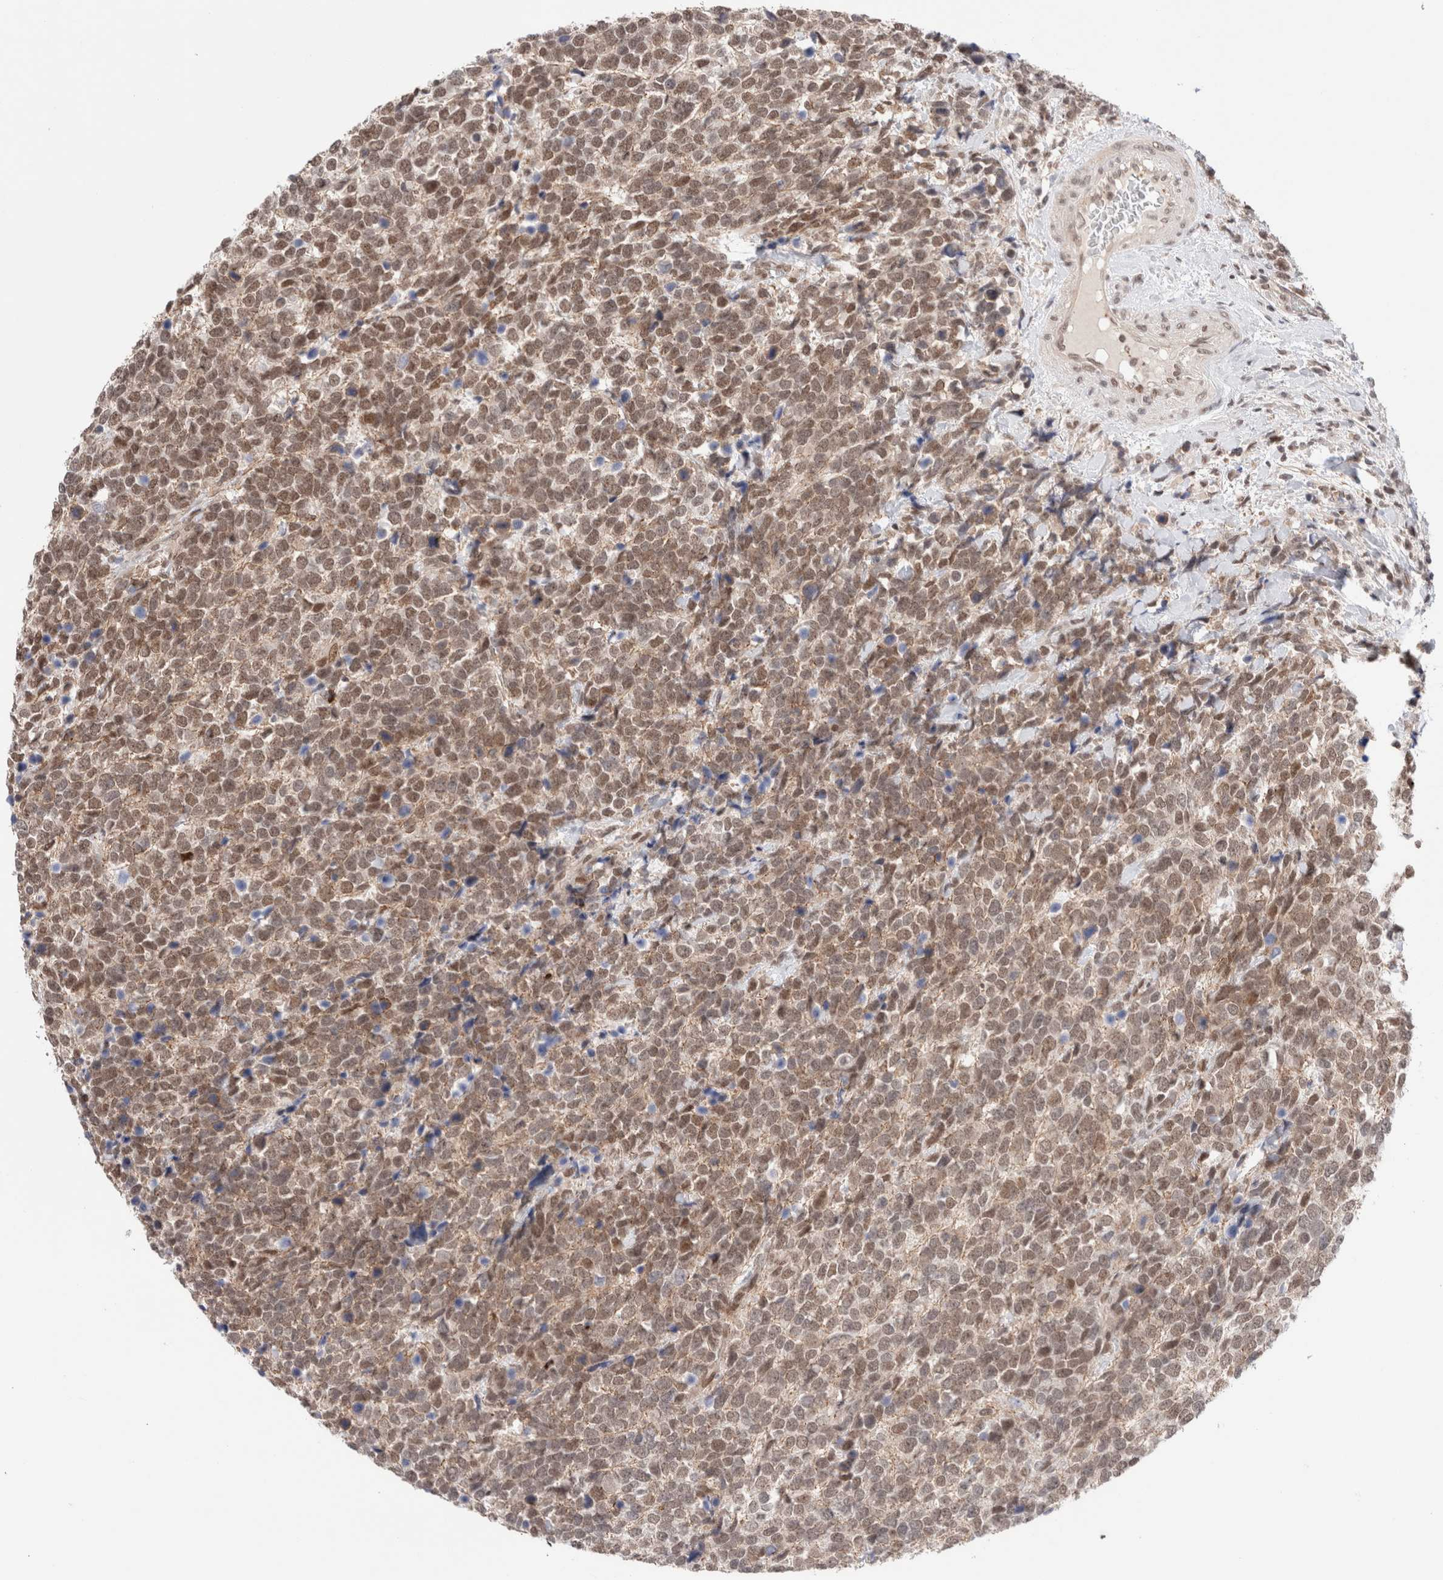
{"staining": {"intensity": "weak", "quantity": ">75%", "location": "nuclear"}, "tissue": "urothelial cancer", "cell_type": "Tumor cells", "image_type": "cancer", "snomed": [{"axis": "morphology", "description": "Urothelial carcinoma, High grade"}, {"axis": "topography", "description": "Urinary bladder"}], "caption": "There is low levels of weak nuclear expression in tumor cells of urothelial carcinoma (high-grade), as demonstrated by immunohistochemical staining (brown color).", "gene": "GATAD2A", "patient": {"sex": "female", "age": 82}}